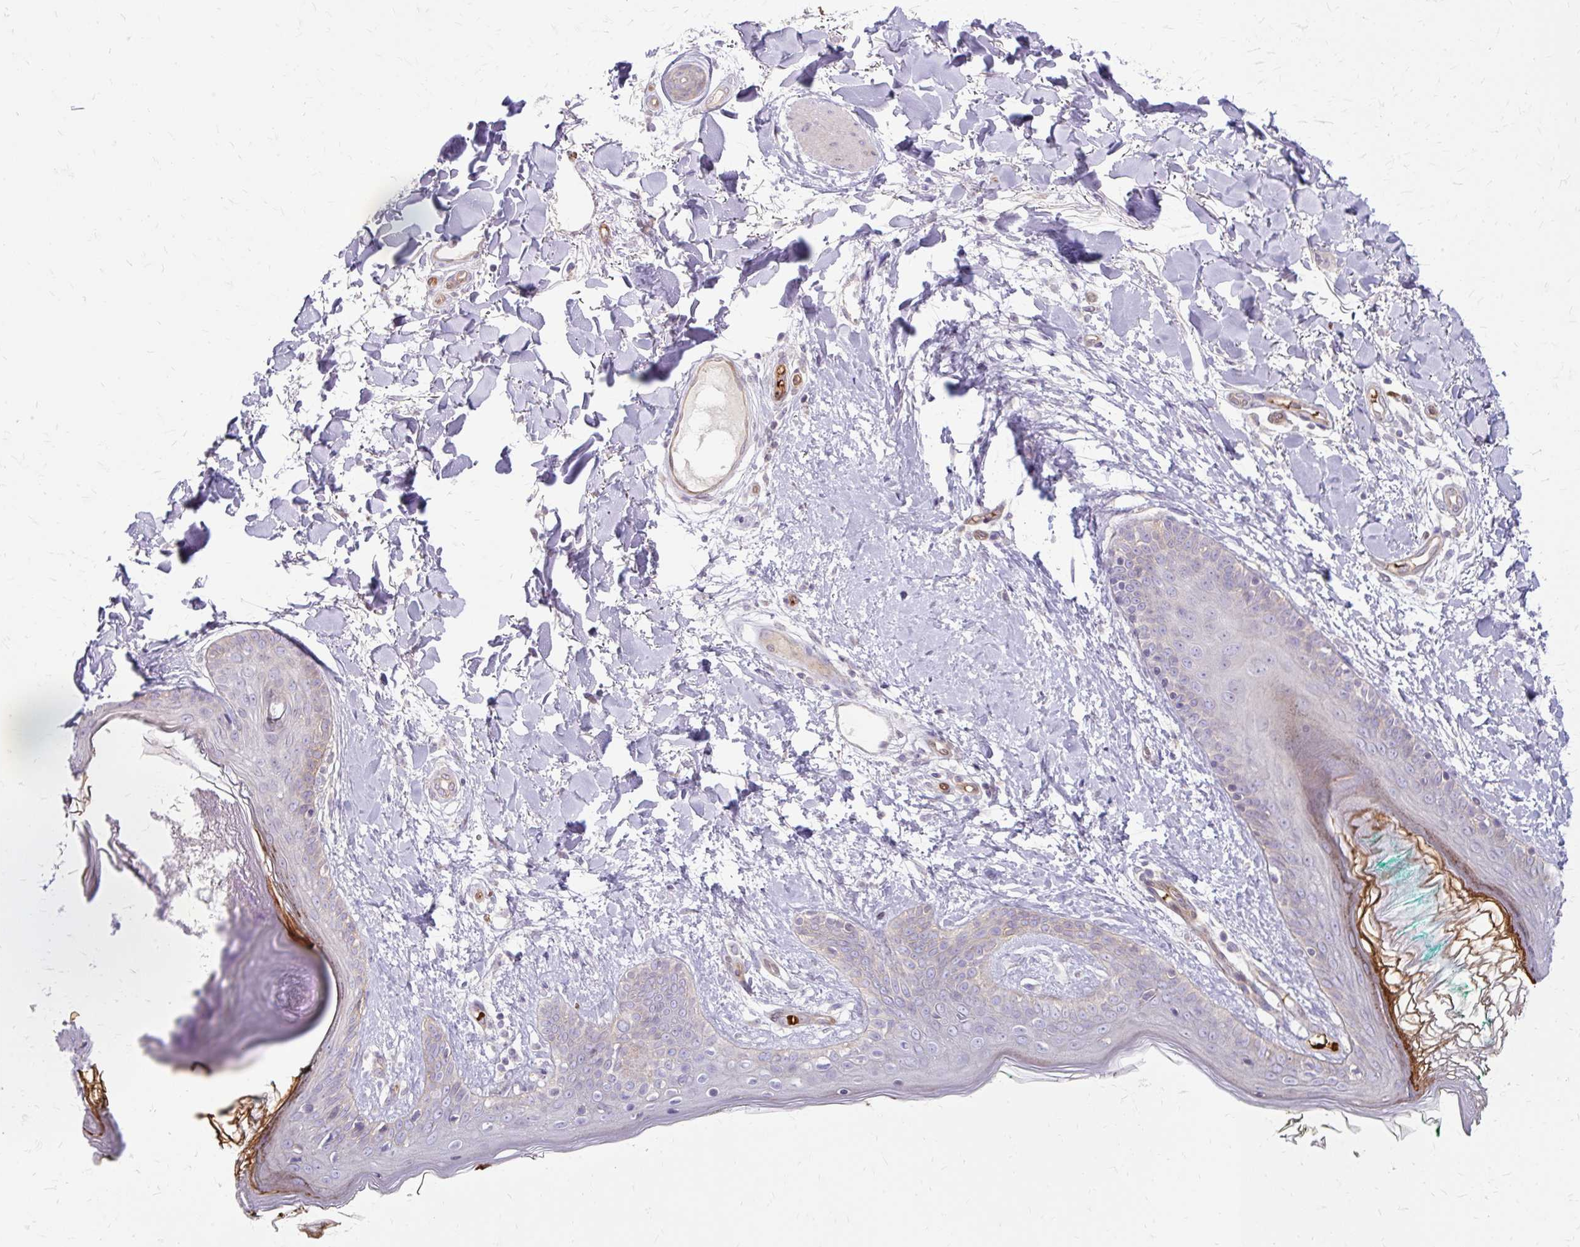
{"staining": {"intensity": "negative", "quantity": "none", "location": "none"}, "tissue": "skin", "cell_type": "Fibroblasts", "image_type": "normal", "snomed": [{"axis": "morphology", "description": "Normal tissue, NOS"}, {"axis": "topography", "description": "Skin"}], "caption": "There is no significant expression in fibroblasts of skin. Brightfield microscopy of immunohistochemistry (IHC) stained with DAB (brown) and hematoxylin (blue), captured at high magnification.", "gene": "USHBP1", "patient": {"sex": "female", "age": 34}}